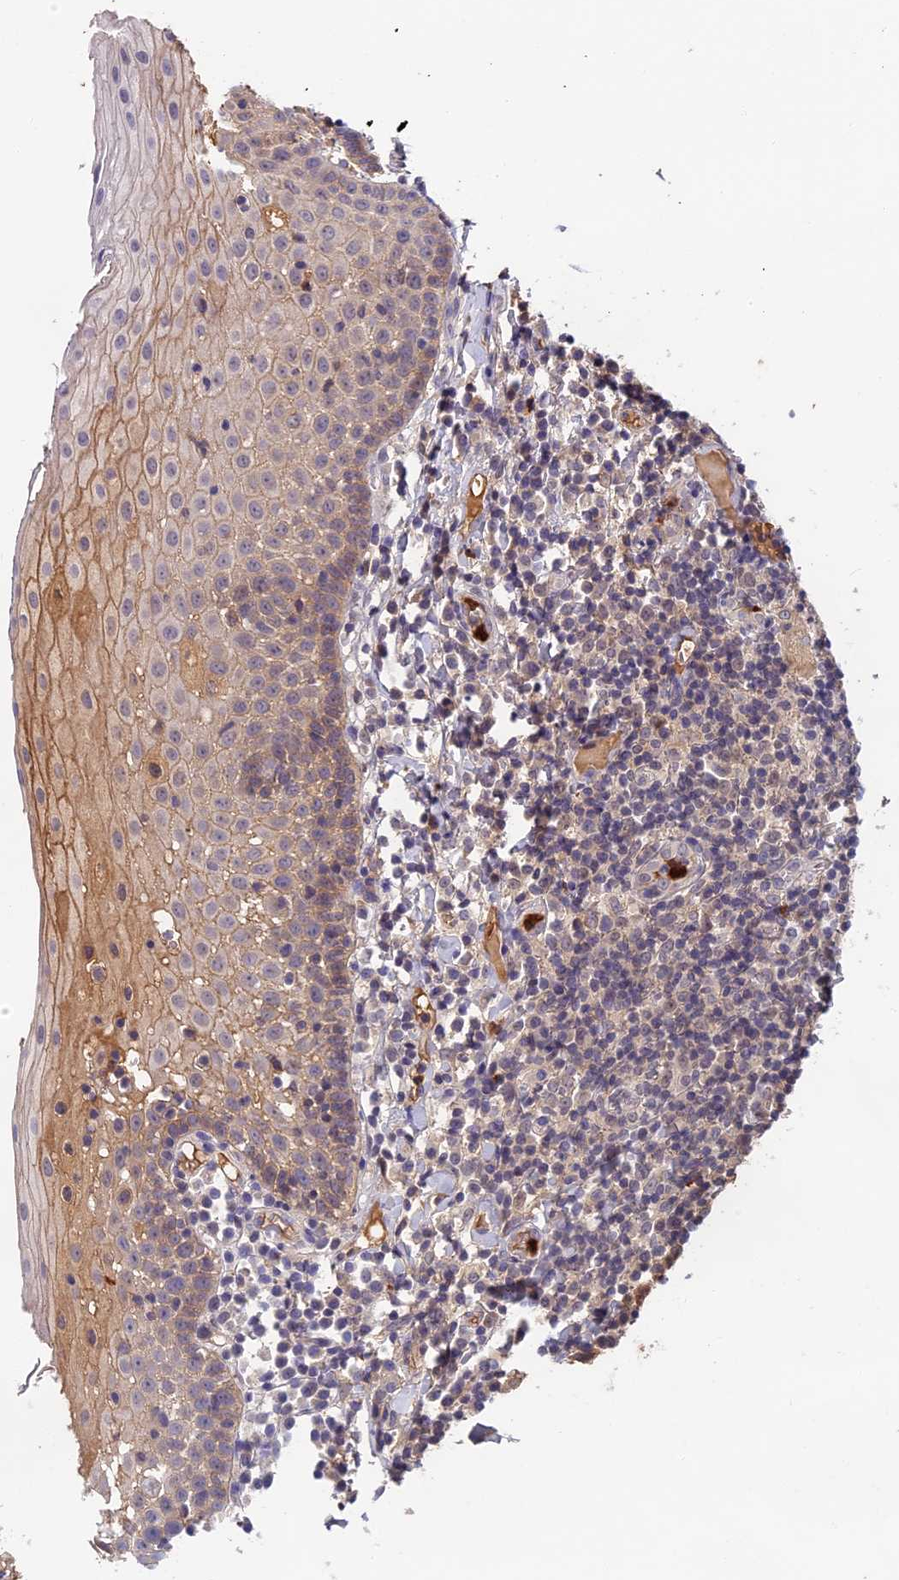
{"staining": {"intensity": "moderate", "quantity": "25%-75%", "location": "cytoplasmic/membranous"}, "tissue": "oral mucosa", "cell_type": "Squamous epithelial cells", "image_type": "normal", "snomed": [{"axis": "morphology", "description": "Normal tissue, NOS"}, {"axis": "topography", "description": "Oral tissue"}], "caption": "The image exhibits immunohistochemical staining of unremarkable oral mucosa. There is moderate cytoplasmic/membranous positivity is appreciated in approximately 25%-75% of squamous epithelial cells.", "gene": "ADGRD1", "patient": {"sex": "female", "age": 69}}